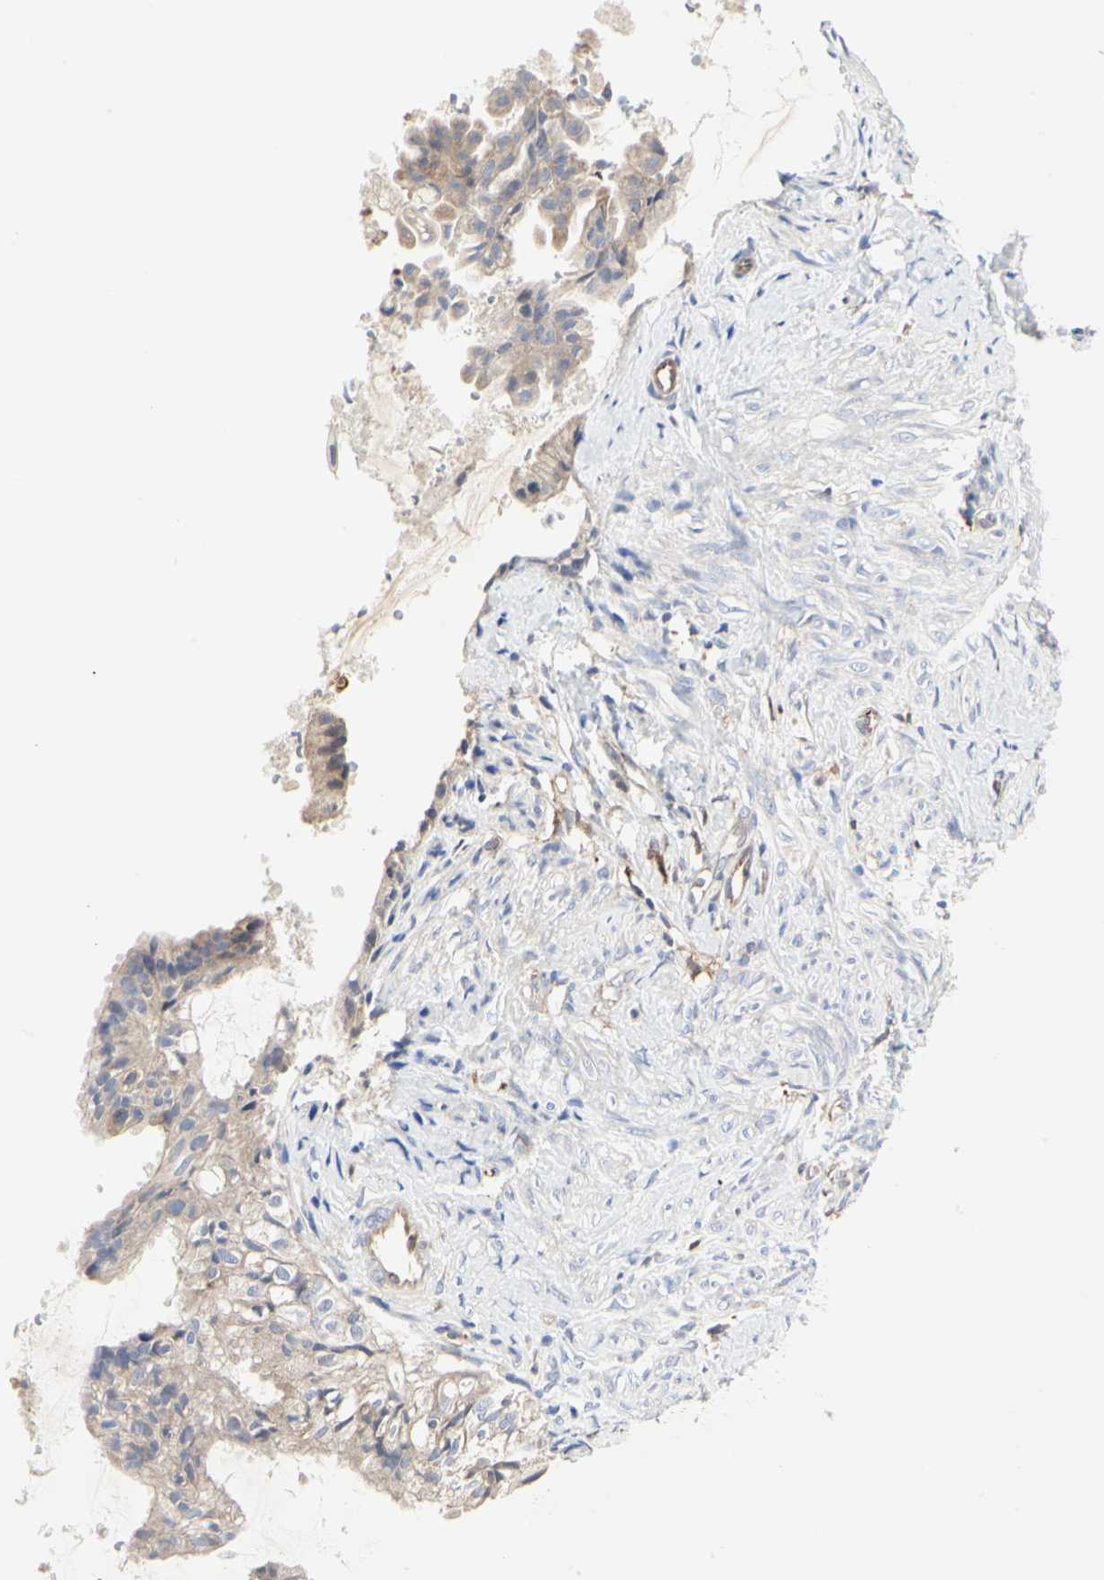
{"staining": {"intensity": "weak", "quantity": ">75%", "location": "cytoplasmic/membranous"}, "tissue": "cervical cancer", "cell_type": "Tumor cells", "image_type": "cancer", "snomed": [{"axis": "morphology", "description": "Normal tissue, NOS"}, {"axis": "morphology", "description": "Adenocarcinoma, NOS"}, {"axis": "topography", "description": "Cervix"}, {"axis": "topography", "description": "Endometrium"}], "caption": "A low amount of weak cytoplasmic/membranous expression is present in approximately >75% of tumor cells in cervical cancer (adenocarcinoma) tissue.", "gene": "C3orf52", "patient": {"sex": "female", "age": 86}}